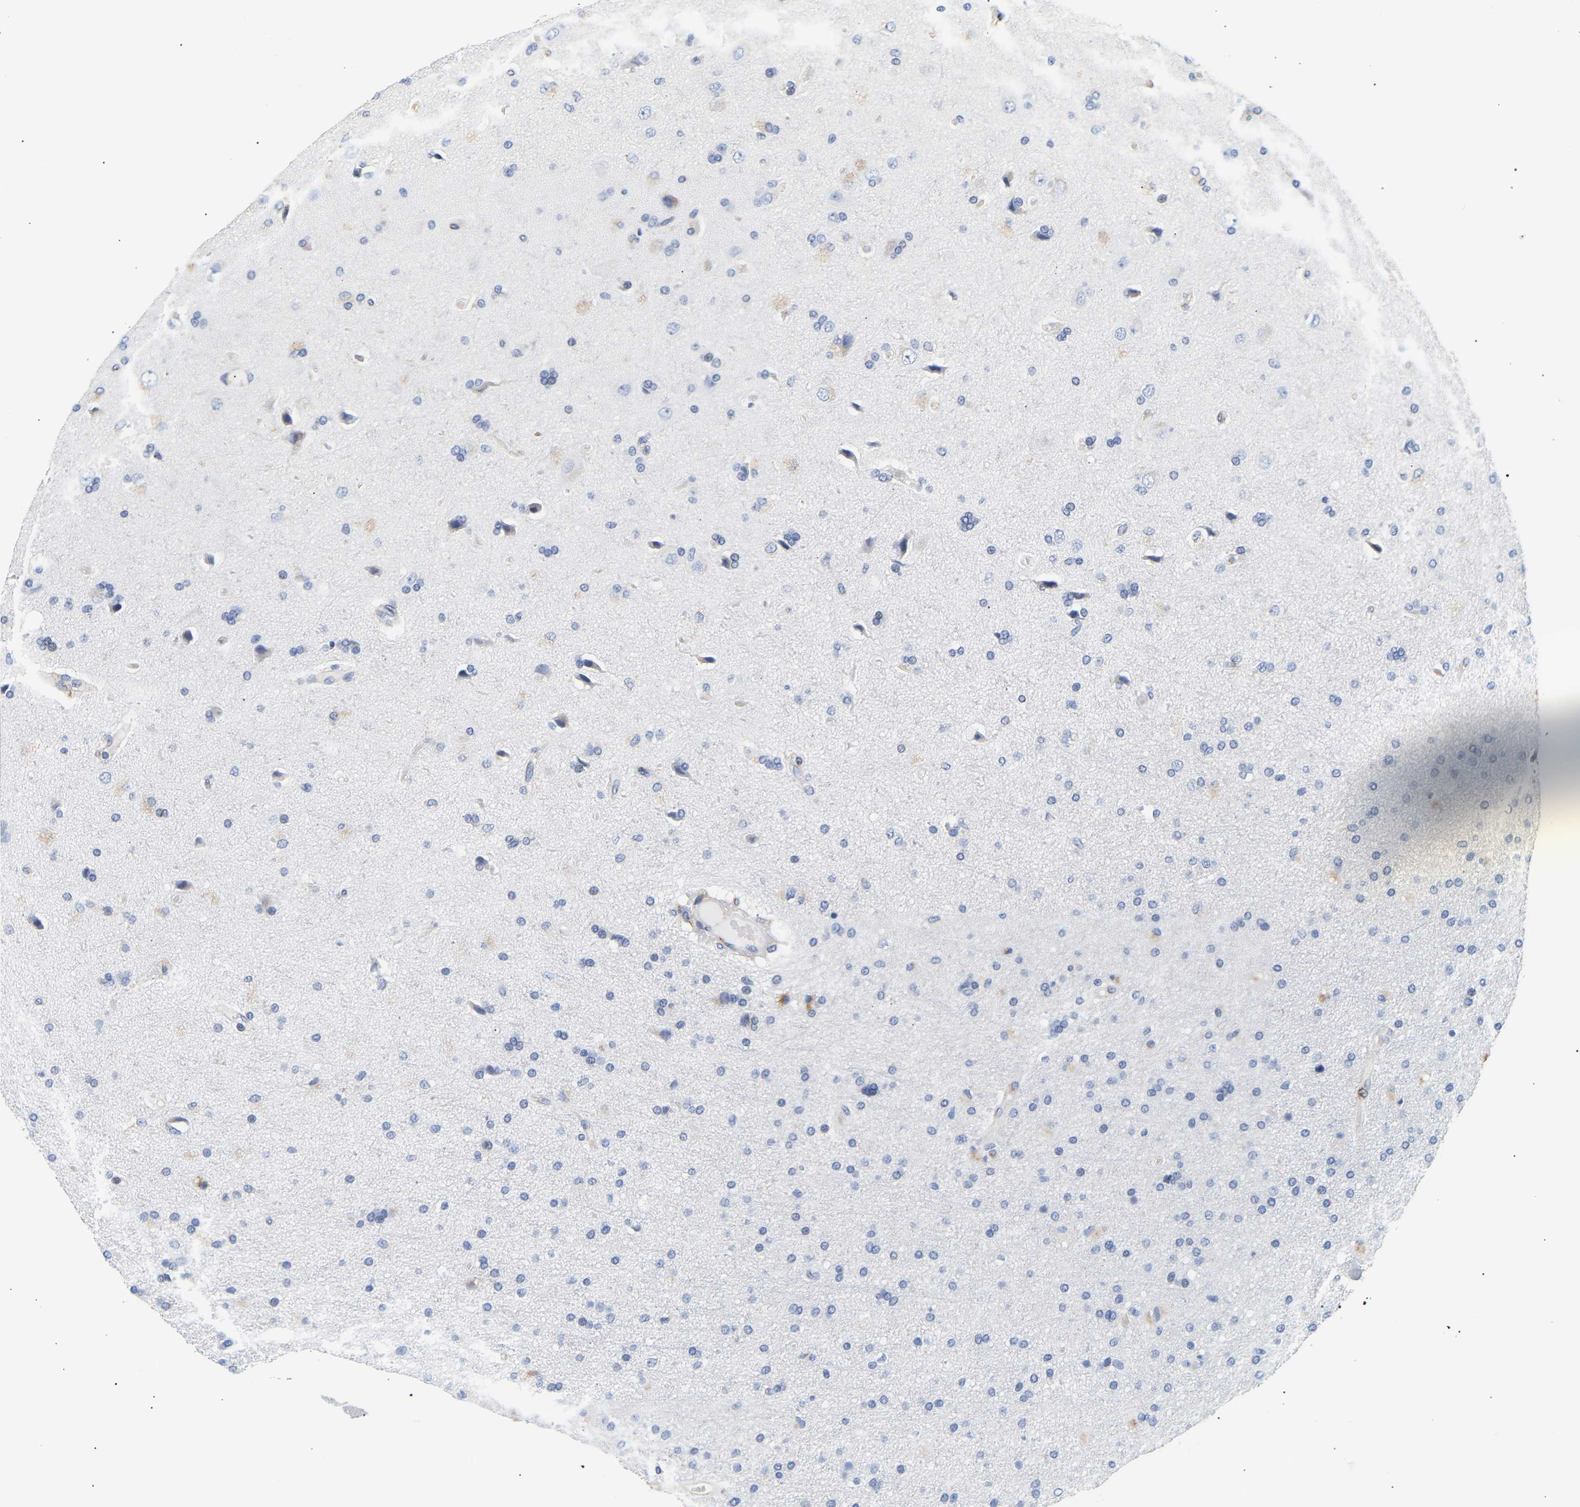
{"staining": {"intensity": "negative", "quantity": "none", "location": "none"}, "tissue": "glioma", "cell_type": "Tumor cells", "image_type": "cancer", "snomed": [{"axis": "morphology", "description": "Glioma, malignant, High grade"}, {"axis": "topography", "description": "Brain"}], "caption": "Immunohistochemistry of glioma shows no expression in tumor cells.", "gene": "IGFBP7", "patient": {"sex": "male", "age": 72}}